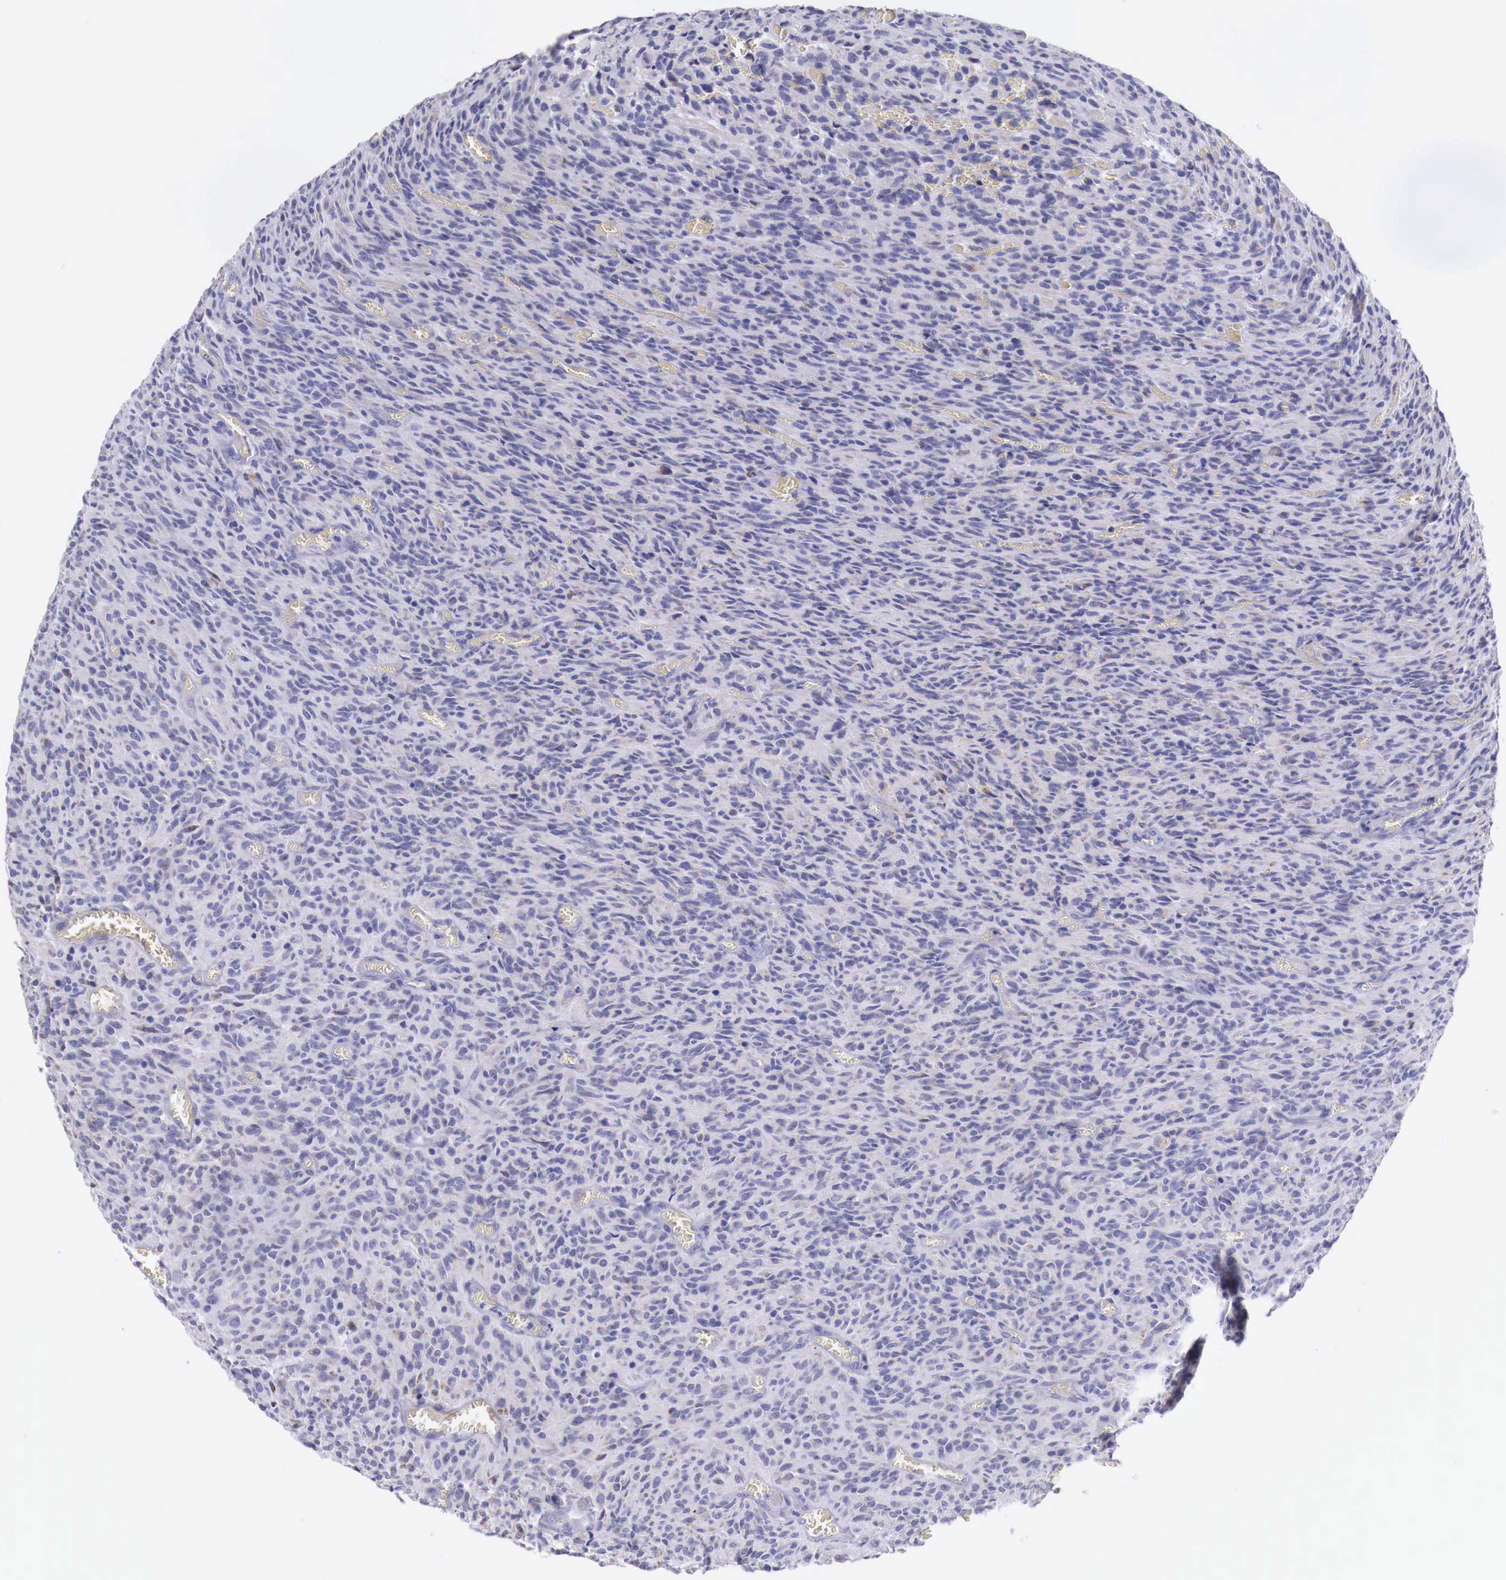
{"staining": {"intensity": "negative", "quantity": "none", "location": "none"}, "tissue": "glioma", "cell_type": "Tumor cells", "image_type": "cancer", "snomed": [{"axis": "morphology", "description": "Glioma, malignant, High grade"}, {"axis": "topography", "description": "Brain"}], "caption": "This photomicrograph is of glioma stained with immunohistochemistry (IHC) to label a protein in brown with the nuclei are counter-stained blue. There is no positivity in tumor cells.", "gene": "NREP", "patient": {"sex": "male", "age": 56}}